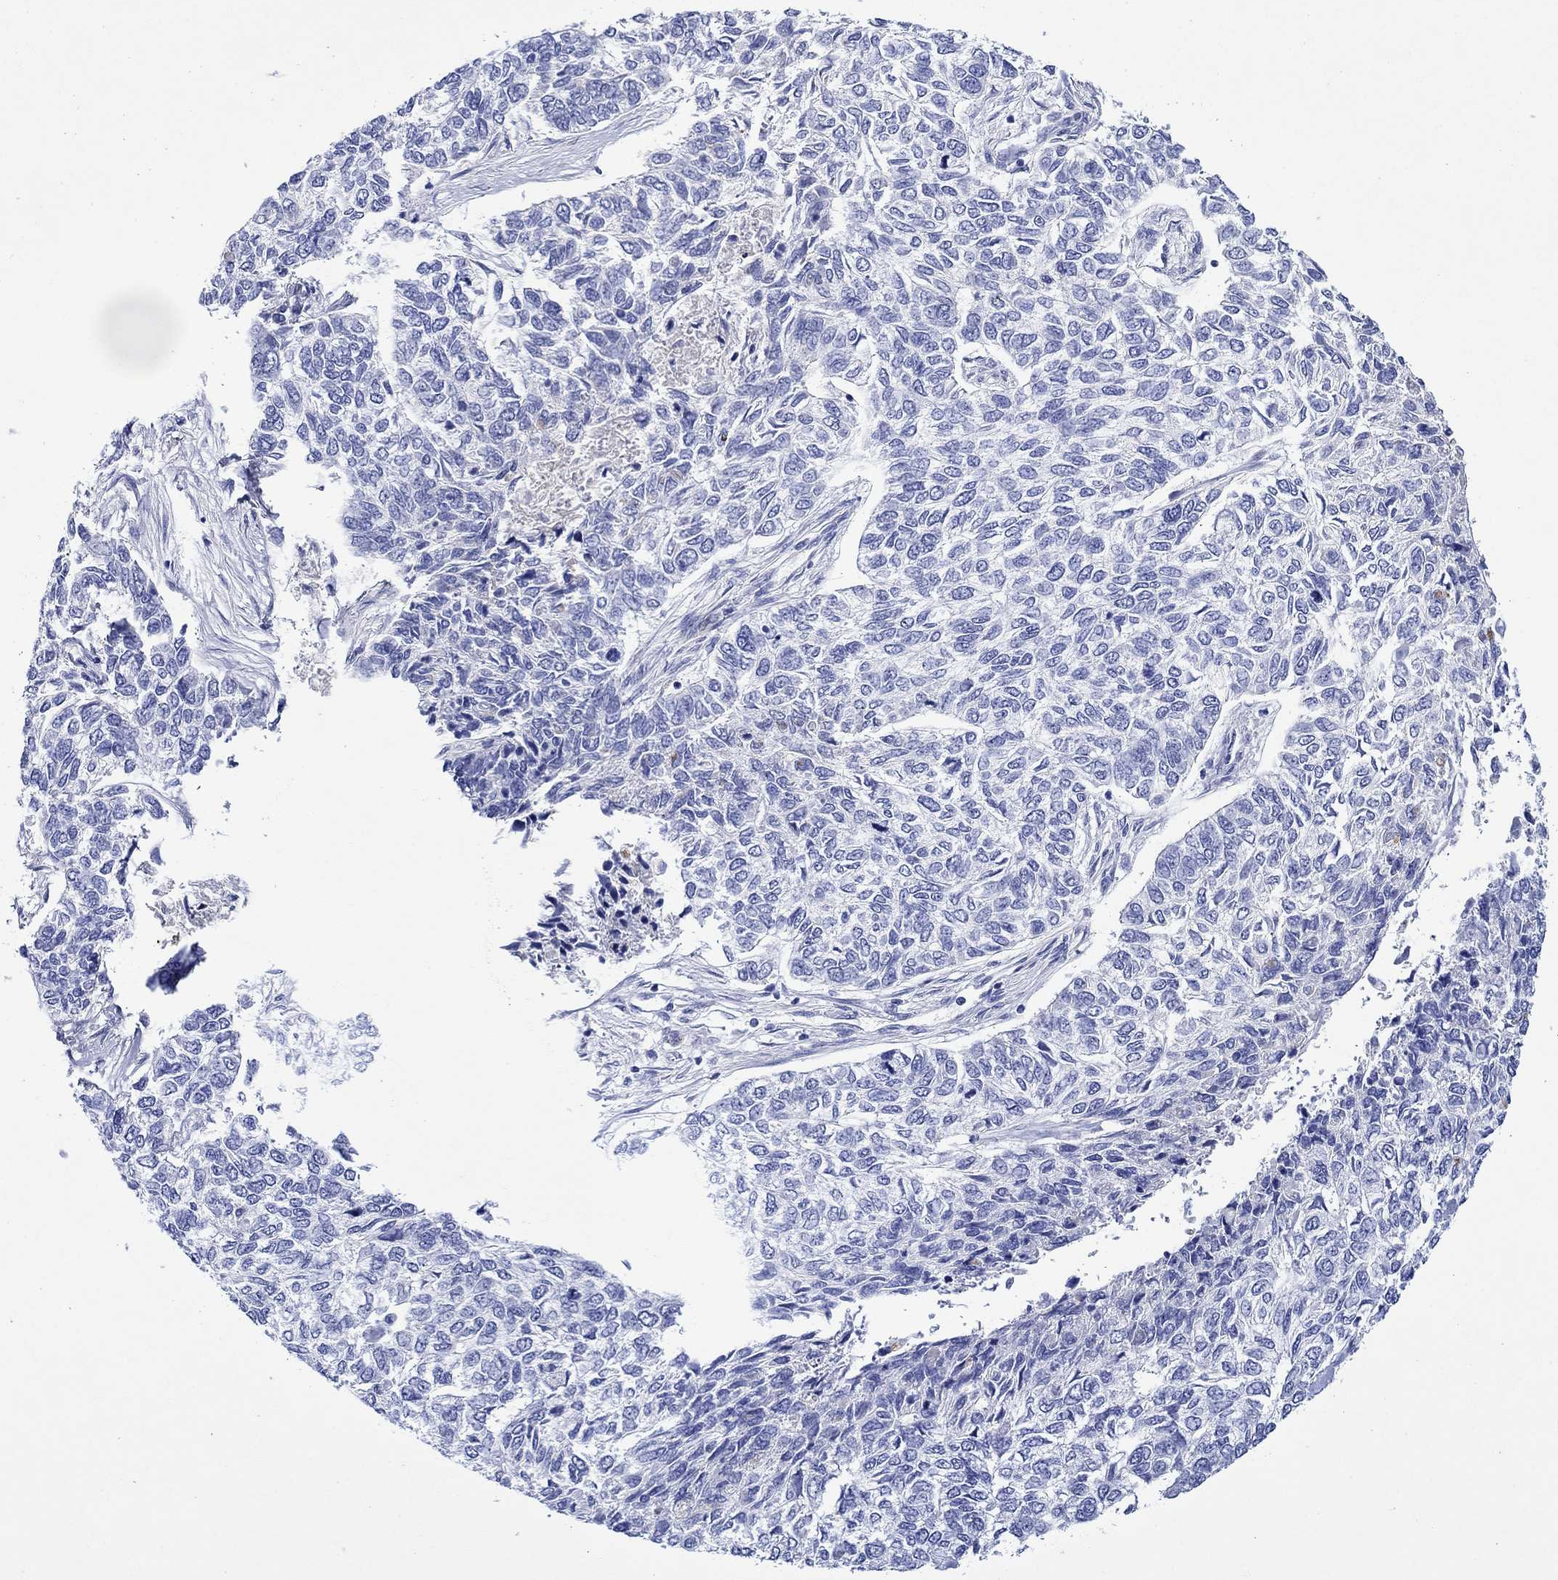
{"staining": {"intensity": "negative", "quantity": "none", "location": "none"}, "tissue": "skin cancer", "cell_type": "Tumor cells", "image_type": "cancer", "snomed": [{"axis": "morphology", "description": "Basal cell carcinoma"}, {"axis": "topography", "description": "Skin"}], "caption": "Basal cell carcinoma (skin) was stained to show a protein in brown. There is no significant expression in tumor cells. (DAB IHC with hematoxylin counter stain).", "gene": "EPX", "patient": {"sex": "female", "age": 65}}